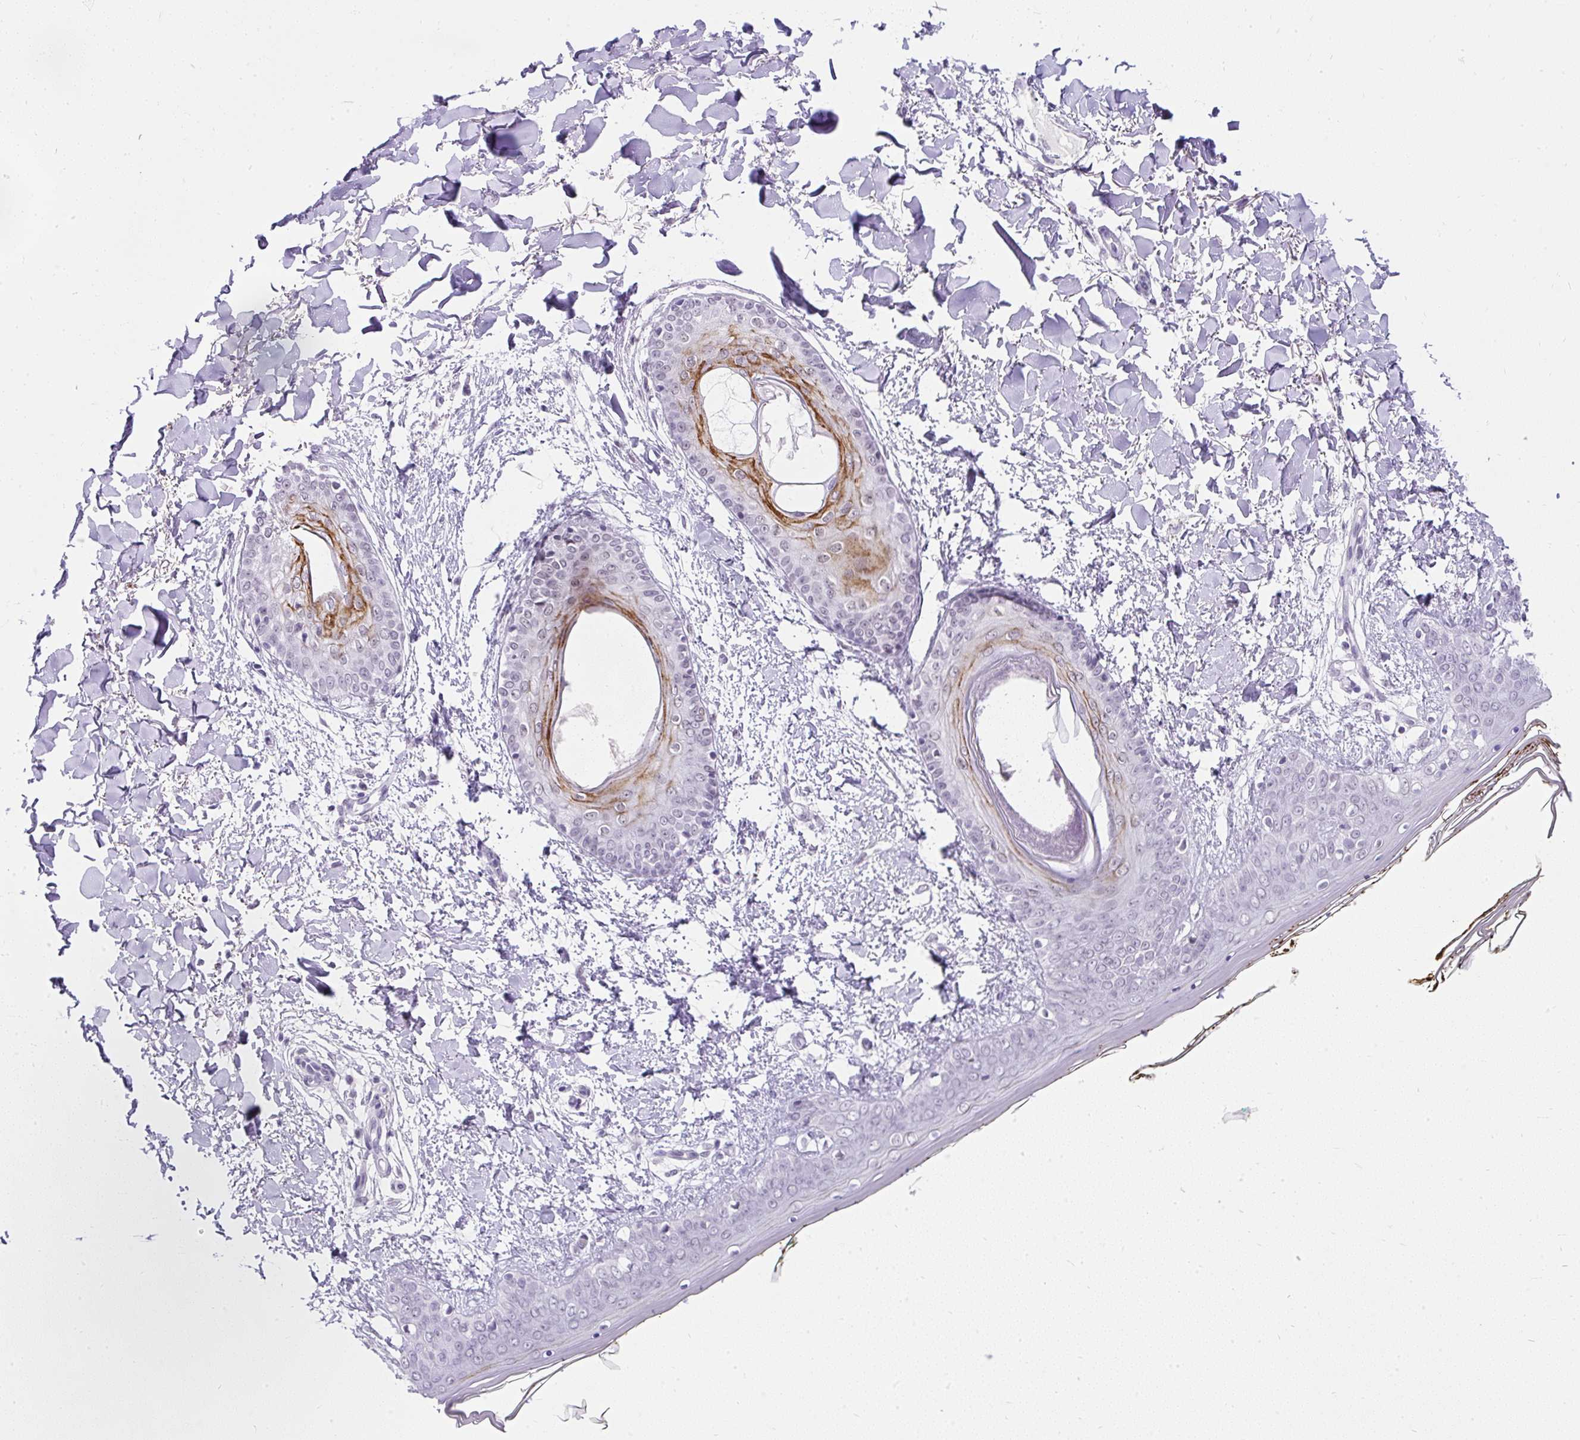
{"staining": {"intensity": "negative", "quantity": "none", "location": "none"}, "tissue": "skin", "cell_type": "Fibroblasts", "image_type": "normal", "snomed": [{"axis": "morphology", "description": "Normal tissue, NOS"}, {"axis": "topography", "description": "Skin"}], "caption": "Skin was stained to show a protein in brown. There is no significant positivity in fibroblasts. Nuclei are stained in blue.", "gene": "PLCXD2", "patient": {"sex": "female", "age": 34}}